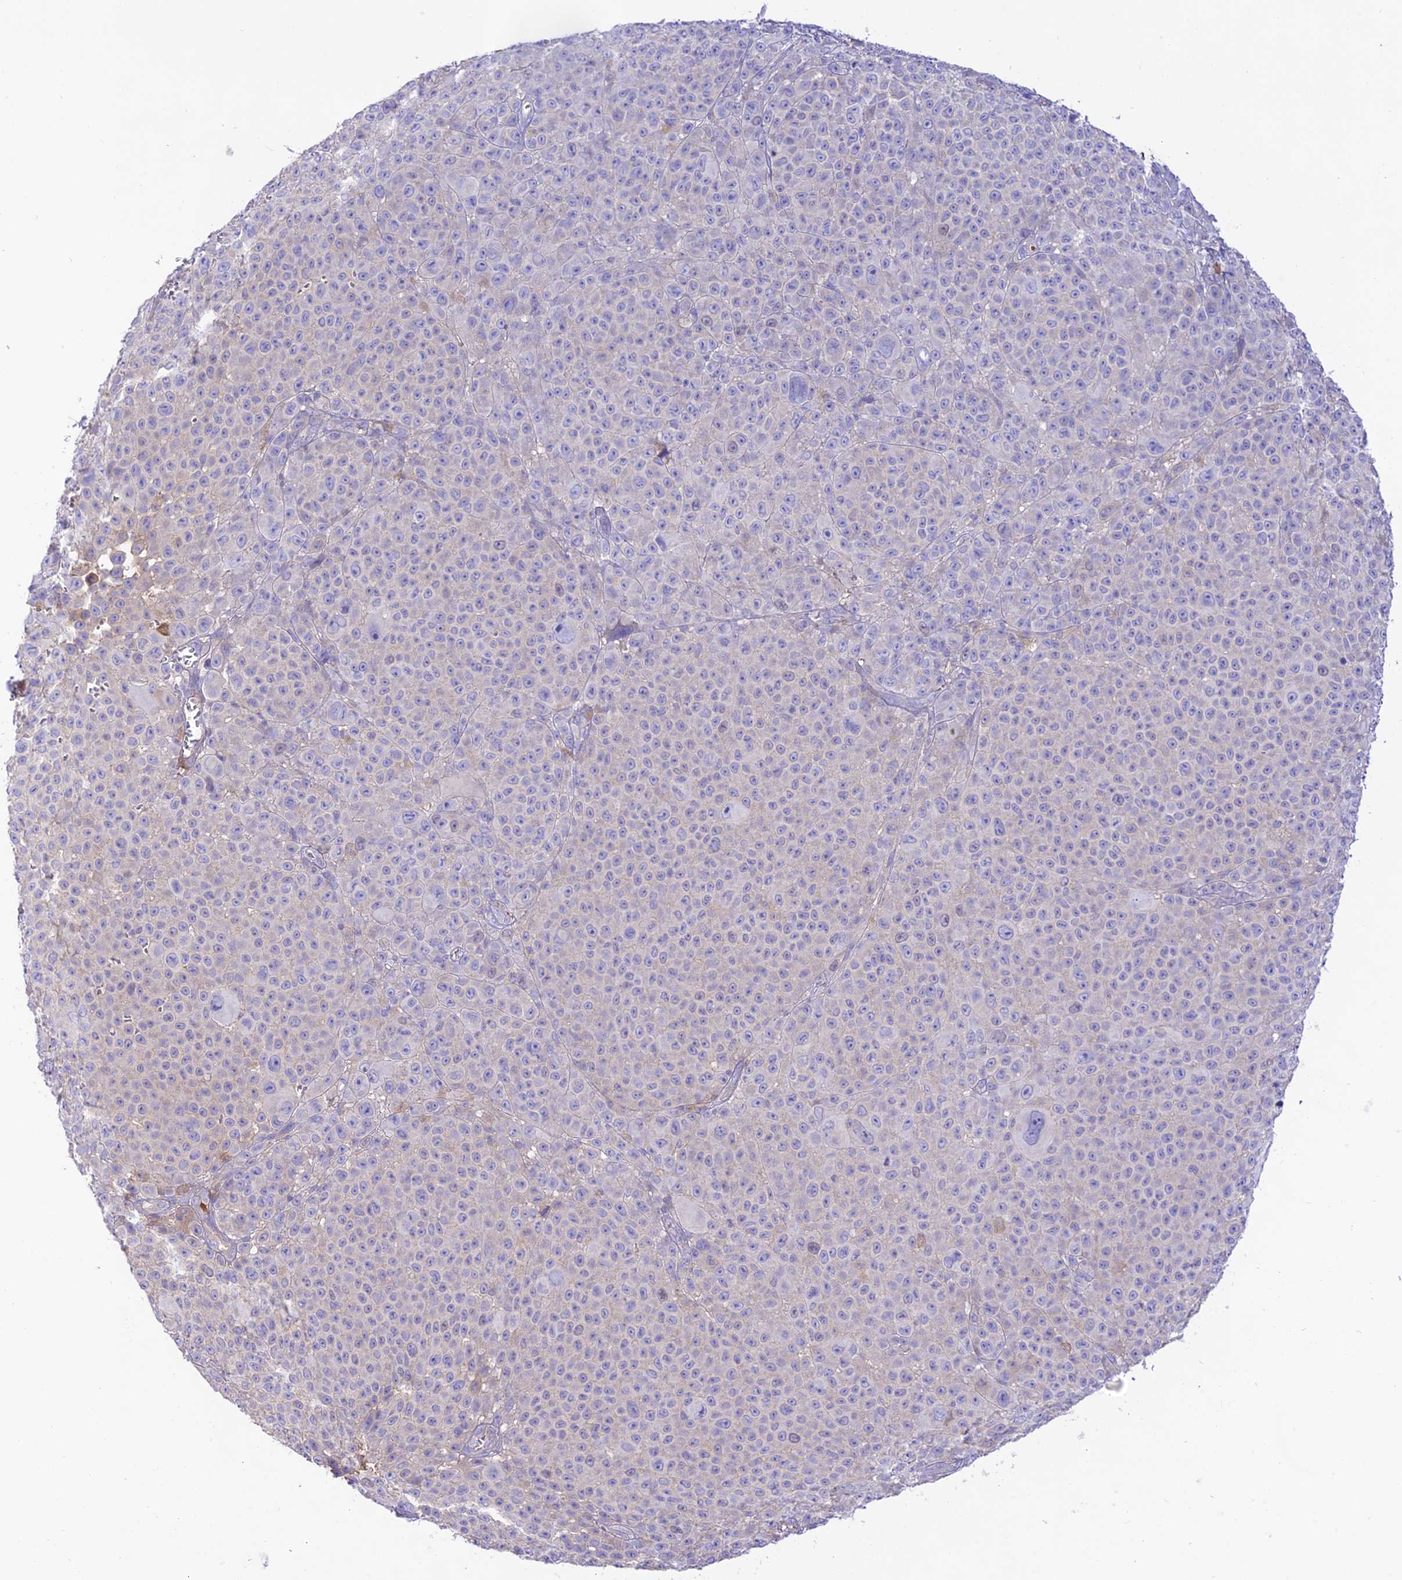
{"staining": {"intensity": "negative", "quantity": "none", "location": "none"}, "tissue": "melanoma", "cell_type": "Tumor cells", "image_type": "cancer", "snomed": [{"axis": "morphology", "description": "Malignant melanoma, NOS"}, {"axis": "topography", "description": "Skin"}], "caption": "Tumor cells are negative for brown protein staining in melanoma. Nuclei are stained in blue.", "gene": "NLRP9", "patient": {"sex": "female", "age": 94}}